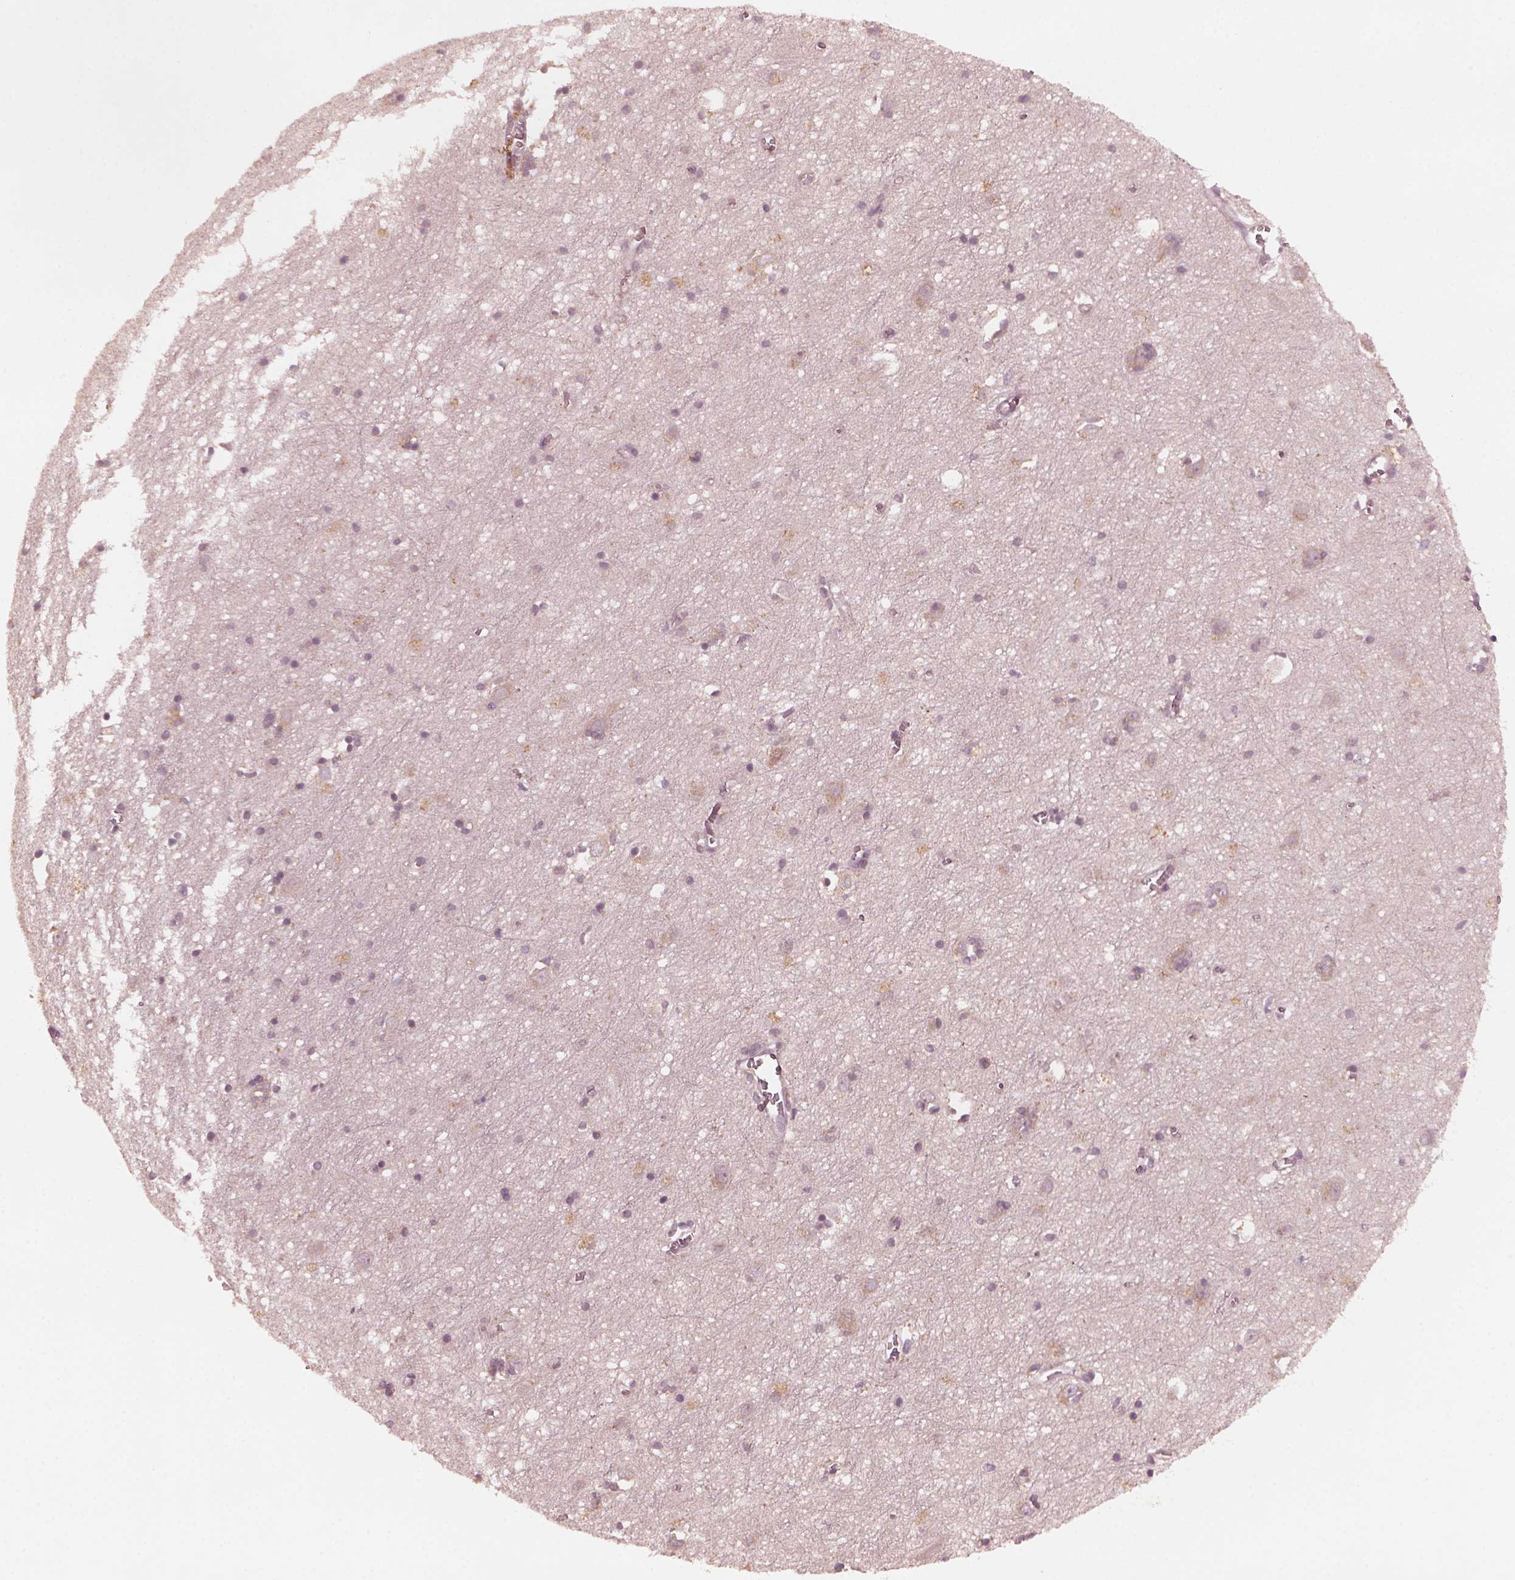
{"staining": {"intensity": "negative", "quantity": "none", "location": "none"}, "tissue": "cerebral cortex", "cell_type": "Endothelial cells", "image_type": "normal", "snomed": [{"axis": "morphology", "description": "Normal tissue, NOS"}, {"axis": "topography", "description": "Cerebral cortex"}], "caption": "The immunohistochemistry photomicrograph has no significant staining in endothelial cells of cerebral cortex. (Stains: DAB immunohistochemistry (IHC) with hematoxylin counter stain, Microscopy: brightfield microscopy at high magnification).", "gene": "FAF2", "patient": {"sex": "male", "age": 70}}